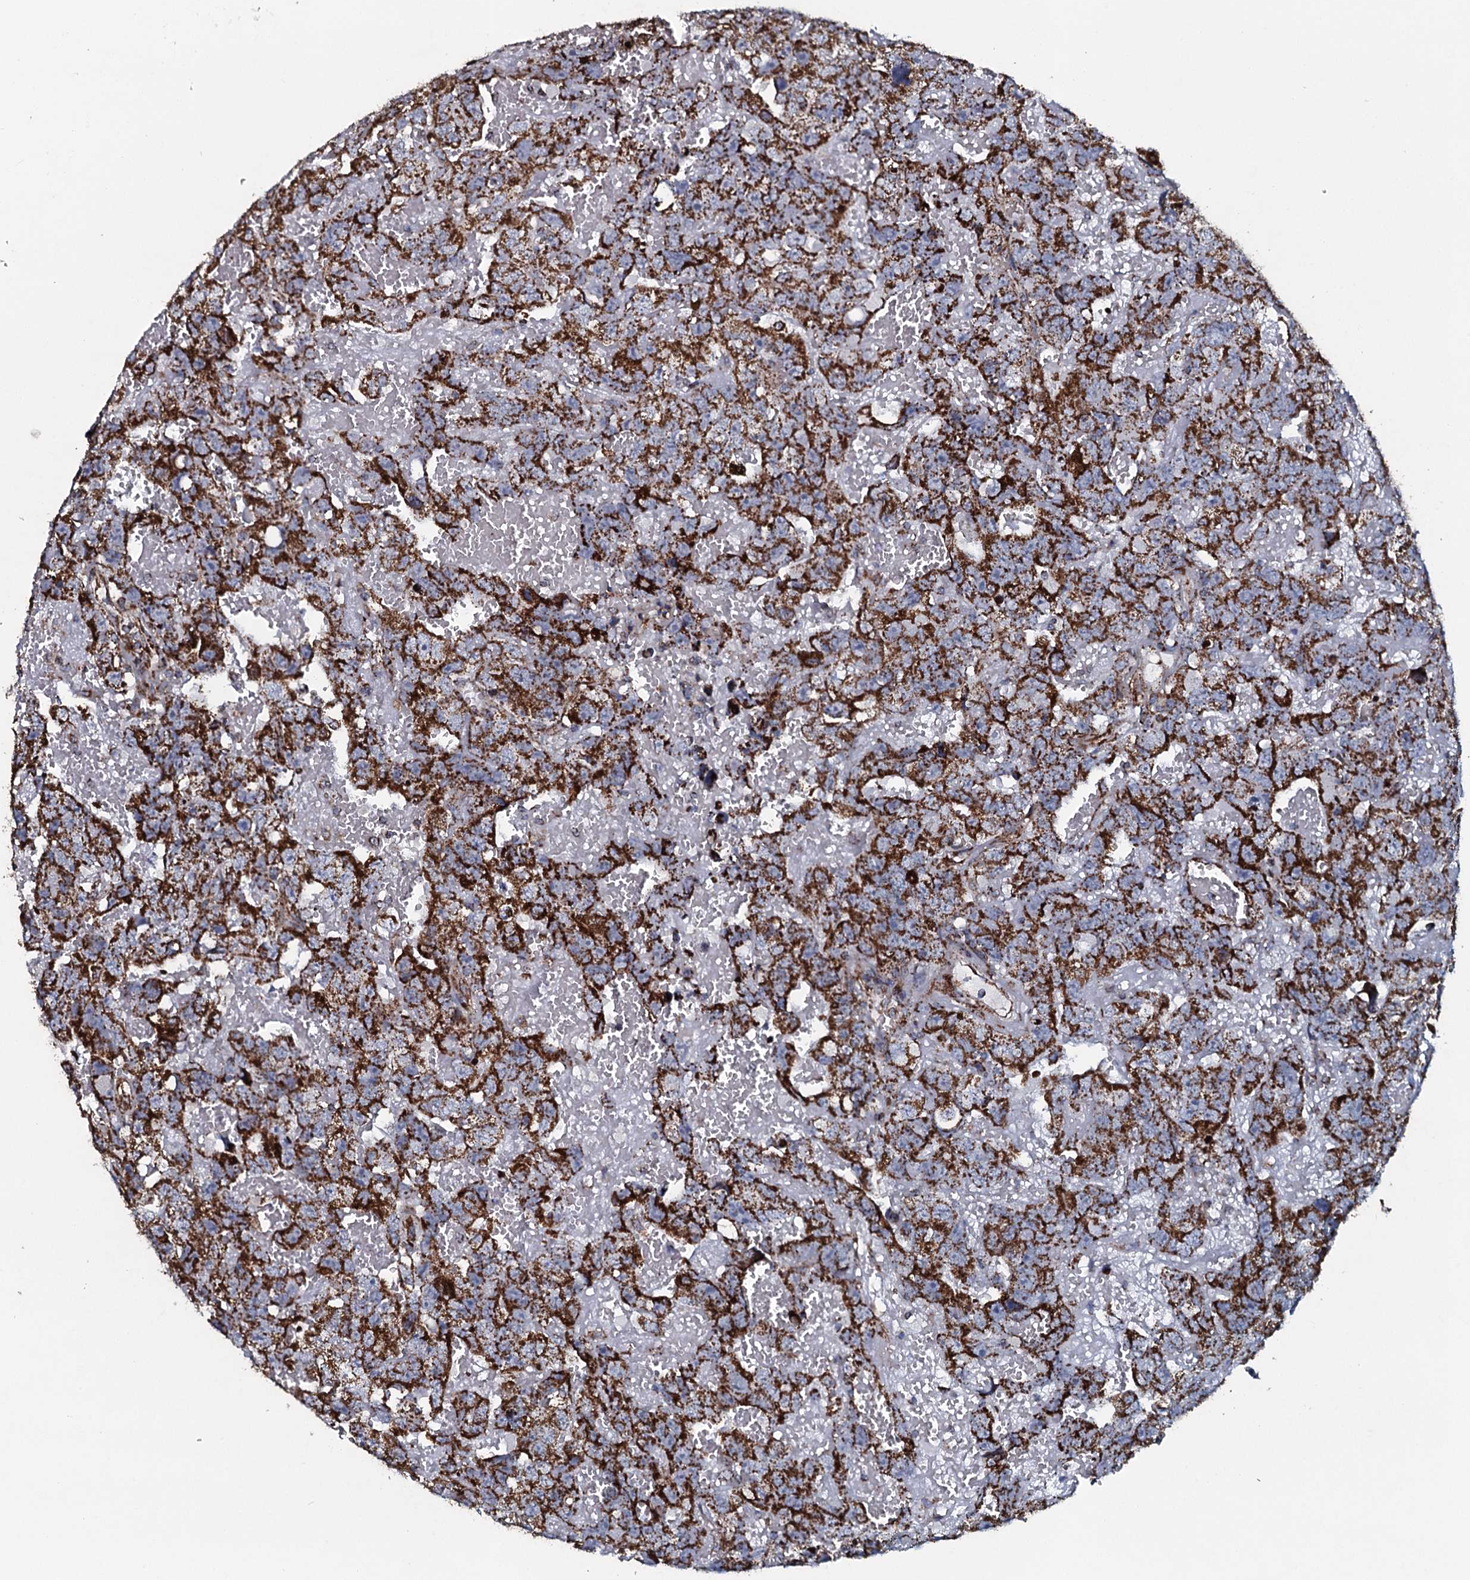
{"staining": {"intensity": "strong", "quantity": ">75%", "location": "cytoplasmic/membranous"}, "tissue": "testis cancer", "cell_type": "Tumor cells", "image_type": "cancer", "snomed": [{"axis": "morphology", "description": "Carcinoma, Embryonal, NOS"}, {"axis": "topography", "description": "Testis"}], "caption": "Protein staining displays strong cytoplasmic/membranous expression in about >75% of tumor cells in testis cancer (embryonal carcinoma).", "gene": "EVC2", "patient": {"sex": "male", "age": 45}}